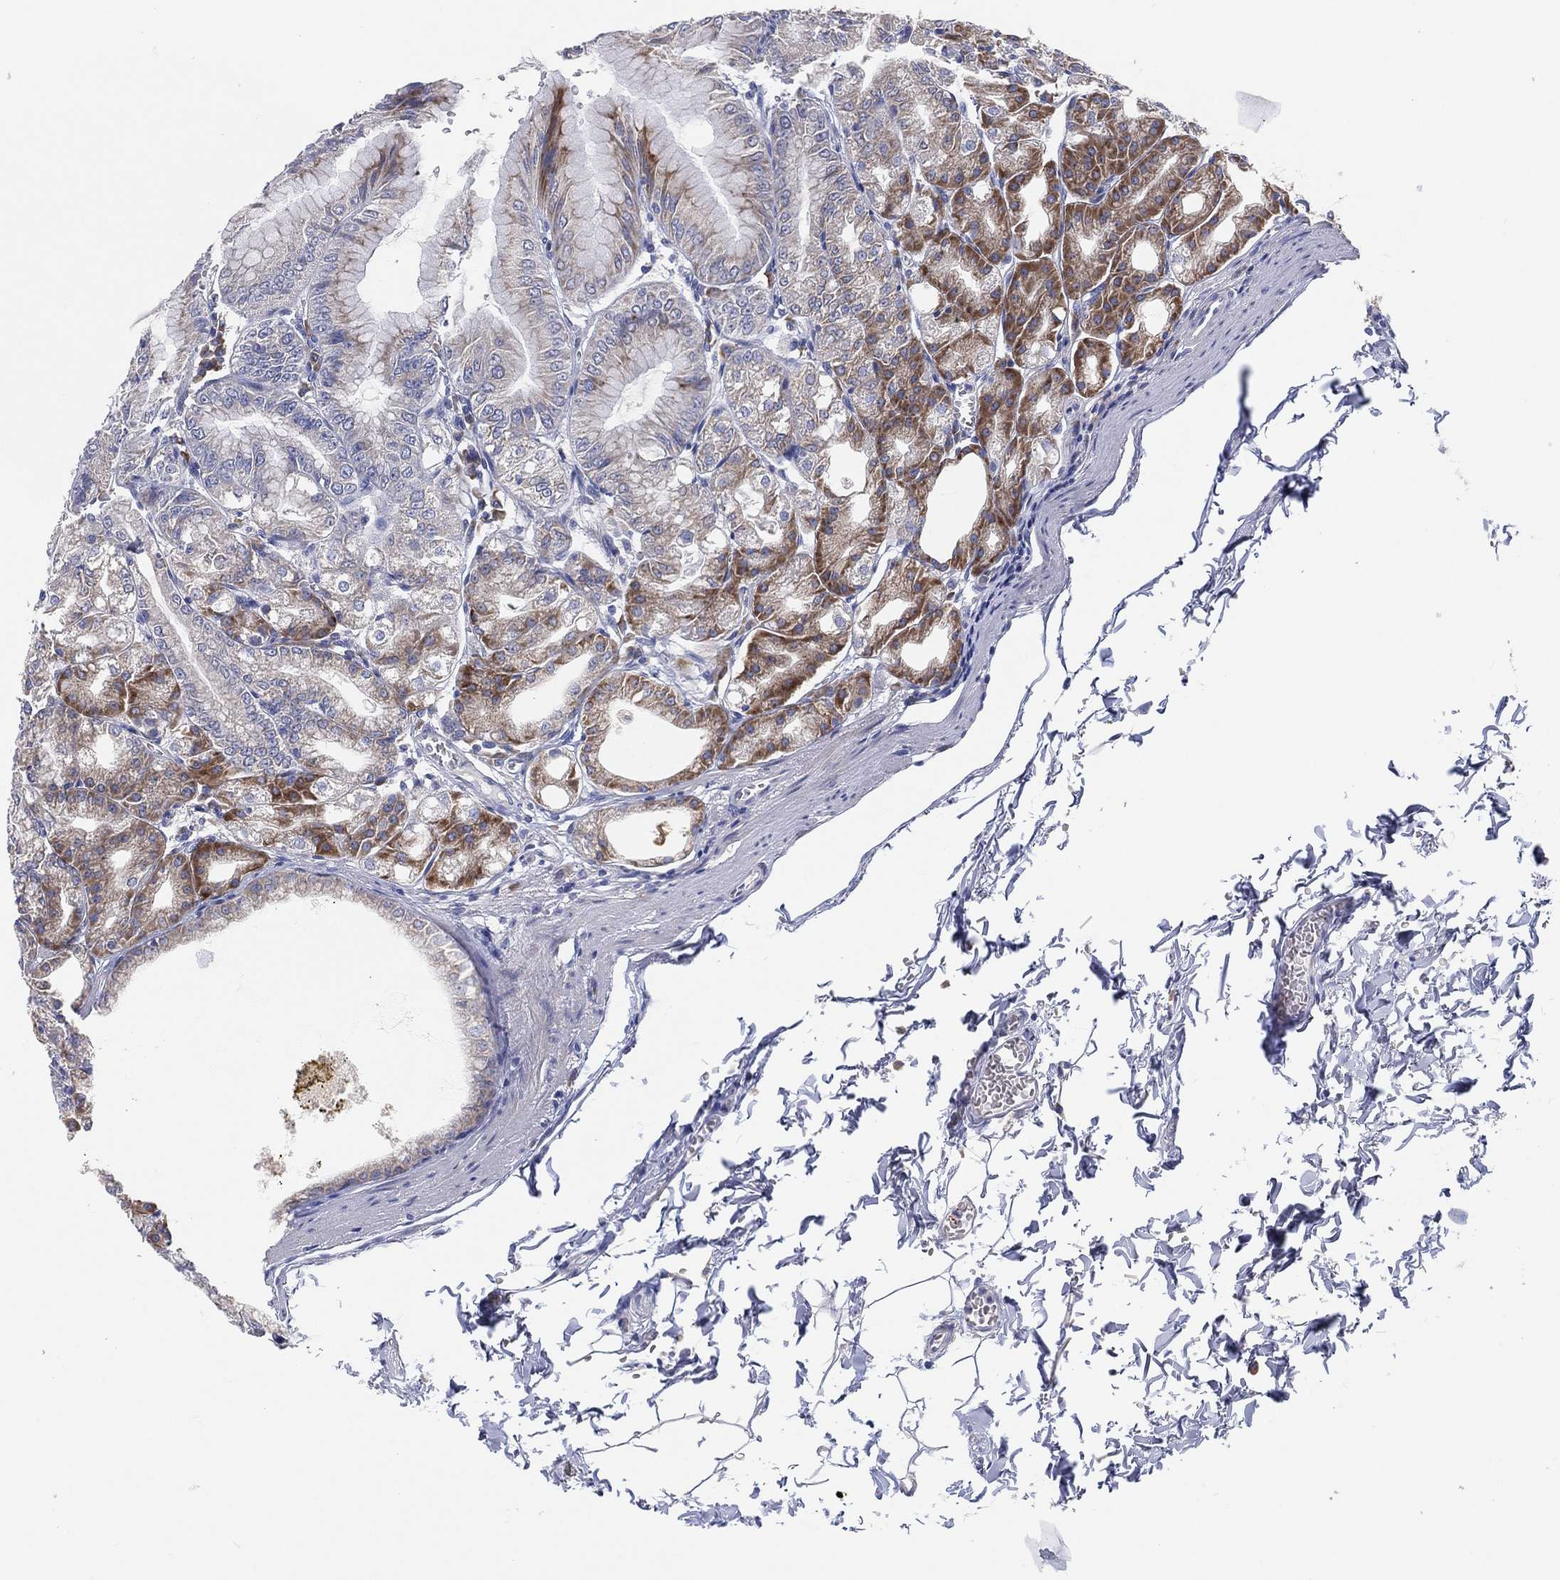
{"staining": {"intensity": "moderate", "quantity": "<25%", "location": "cytoplasmic/membranous"}, "tissue": "stomach", "cell_type": "Glandular cells", "image_type": "normal", "snomed": [{"axis": "morphology", "description": "Normal tissue, NOS"}, {"axis": "topography", "description": "Stomach"}], "caption": "Protein staining exhibits moderate cytoplasmic/membranous positivity in about <25% of glandular cells in normal stomach. The staining is performed using DAB brown chromogen to label protein expression. The nuclei are counter-stained blue using hematoxylin.", "gene": "TMEM40", "patient": {"sex": "male", "age": 71}}